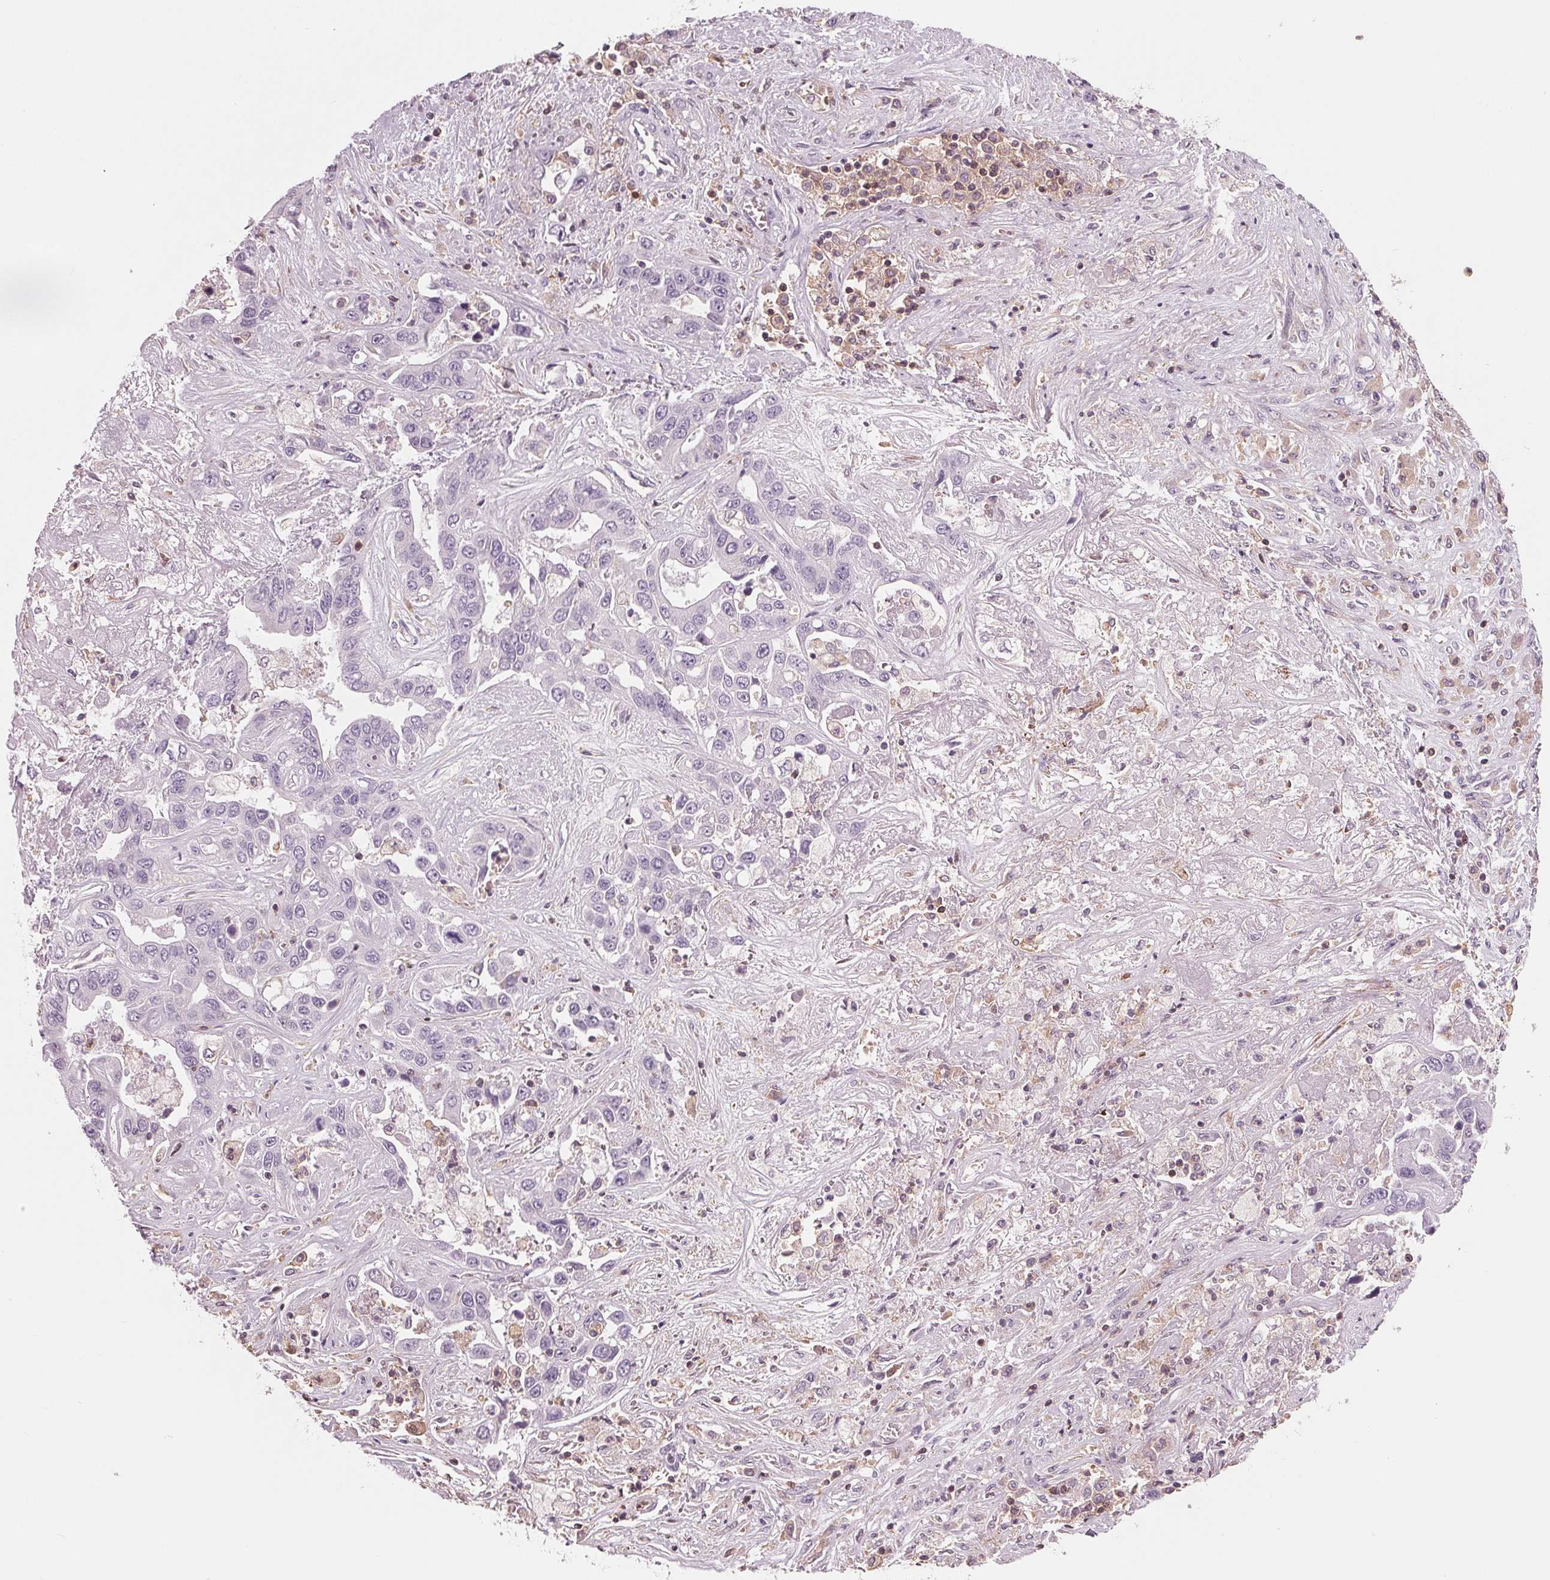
{"staining": {"intensity": "negative", "quantity": "none", "location": "none"}, "tissue": "liver cancer", "cell_type": "Tumor cells", "image_type": "cancer", "snomed": [{"axis": "morphology", "description": "Cholangiocarcinoma"}, {"axis": "topography", "description": "Liver"}], "caption": "IHC histopathology image of human liver cholangiocarcinoma stained for a protein (brown), which shows no expression in tumor cells.", "gene": "ARHGAP25", "patient": {"sex": "female", "age": 52}}